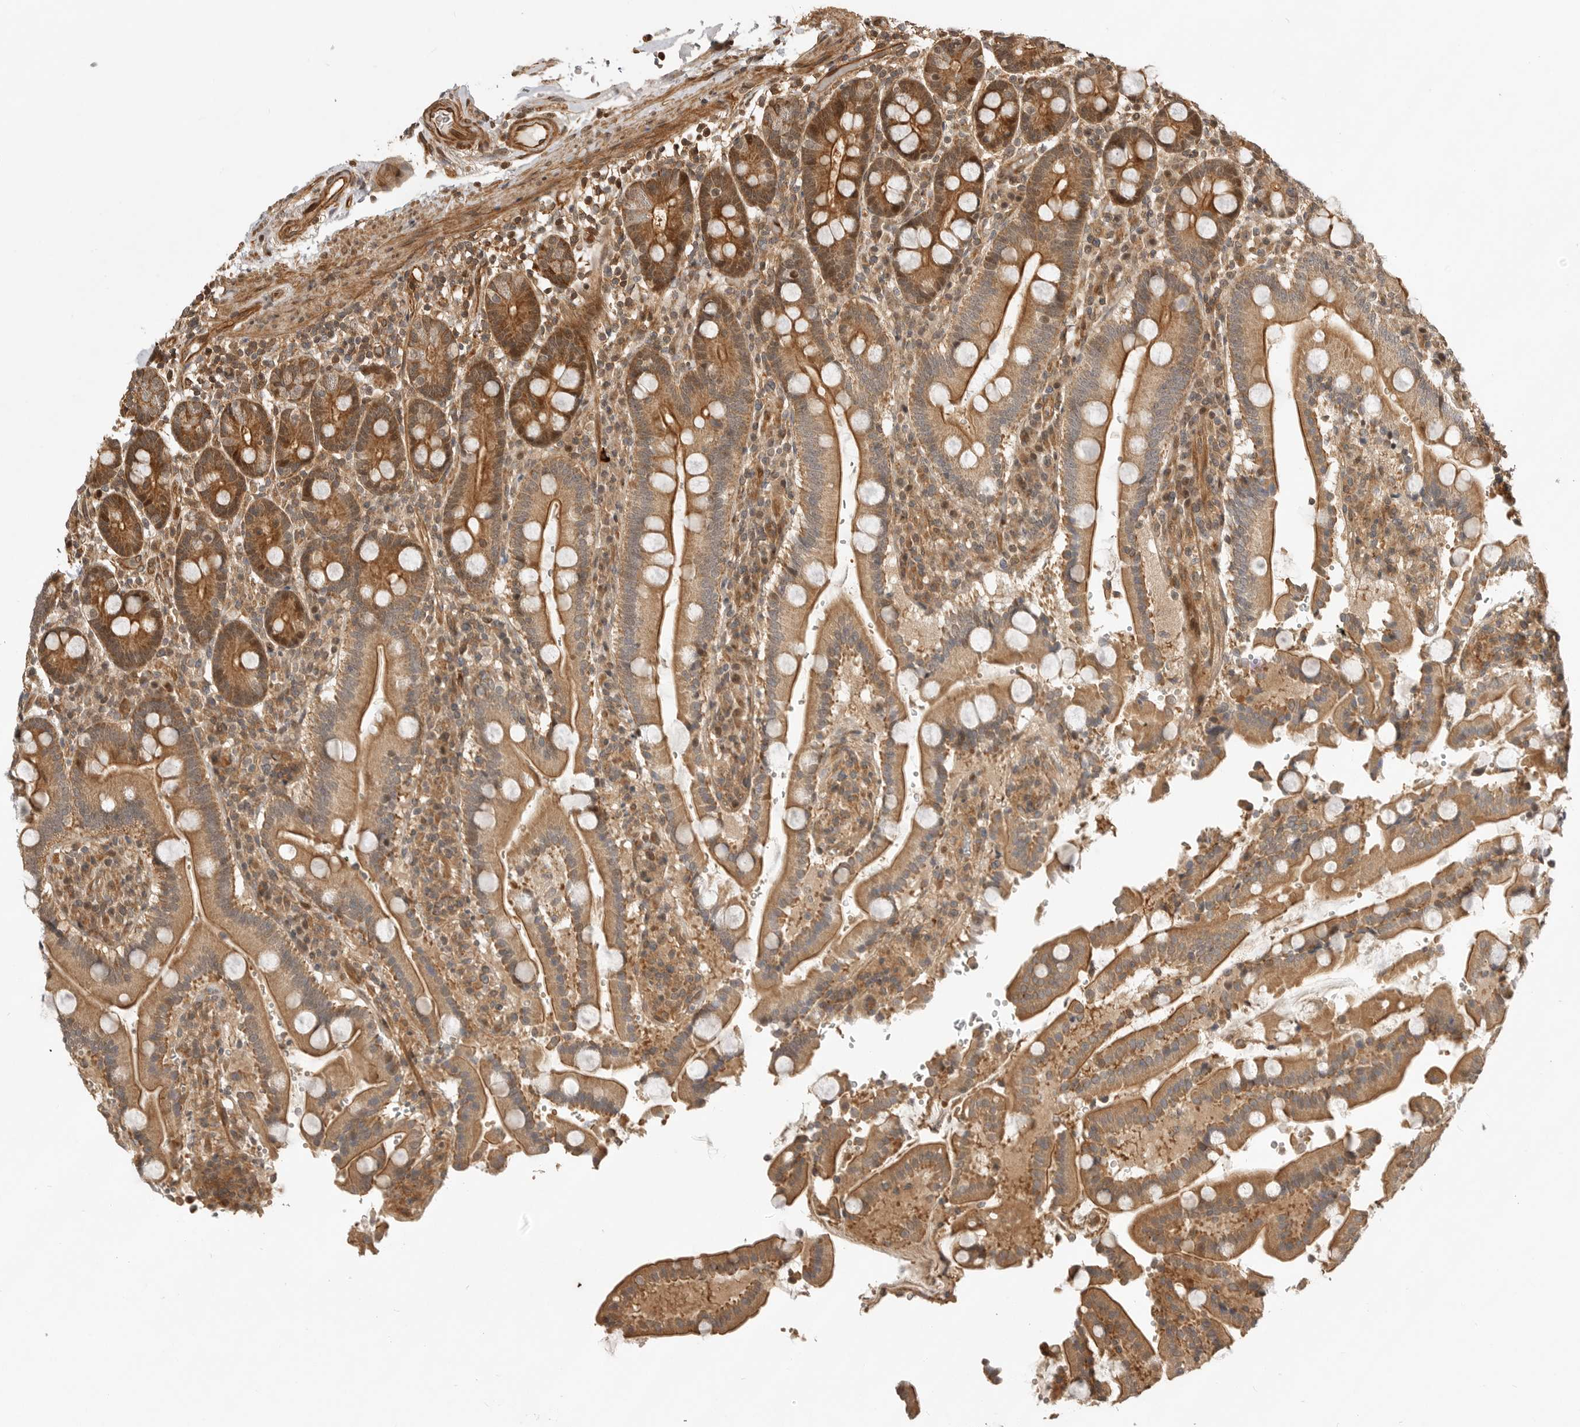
{"staining": {"intensity": "strong", "quantity": ">75%", "location": "cytoplasmic/membranous,nuclear"}, "tissue": "duodenum", "cell_type": "Glandular cells", "image_type": "normal", "snomed": [{"axis": "morphology", "description": "Normal tissue, NOS"}, {"axis": "topography", "description": "Small intestine, NOS"}], "caption": "Protein staining of normal duodenum displays strong cytoplasmic/membranous,nuclear staining in approximately >75% of glandular cells. The staining is performed using DAB (3,3'-diaminobenzidine) brown chromogen to label protein expression. The nuclei are counter-stained blue using hematoxylin.", "gene": "ADPRS", "patient": {"sex": "female", "age": 71}}